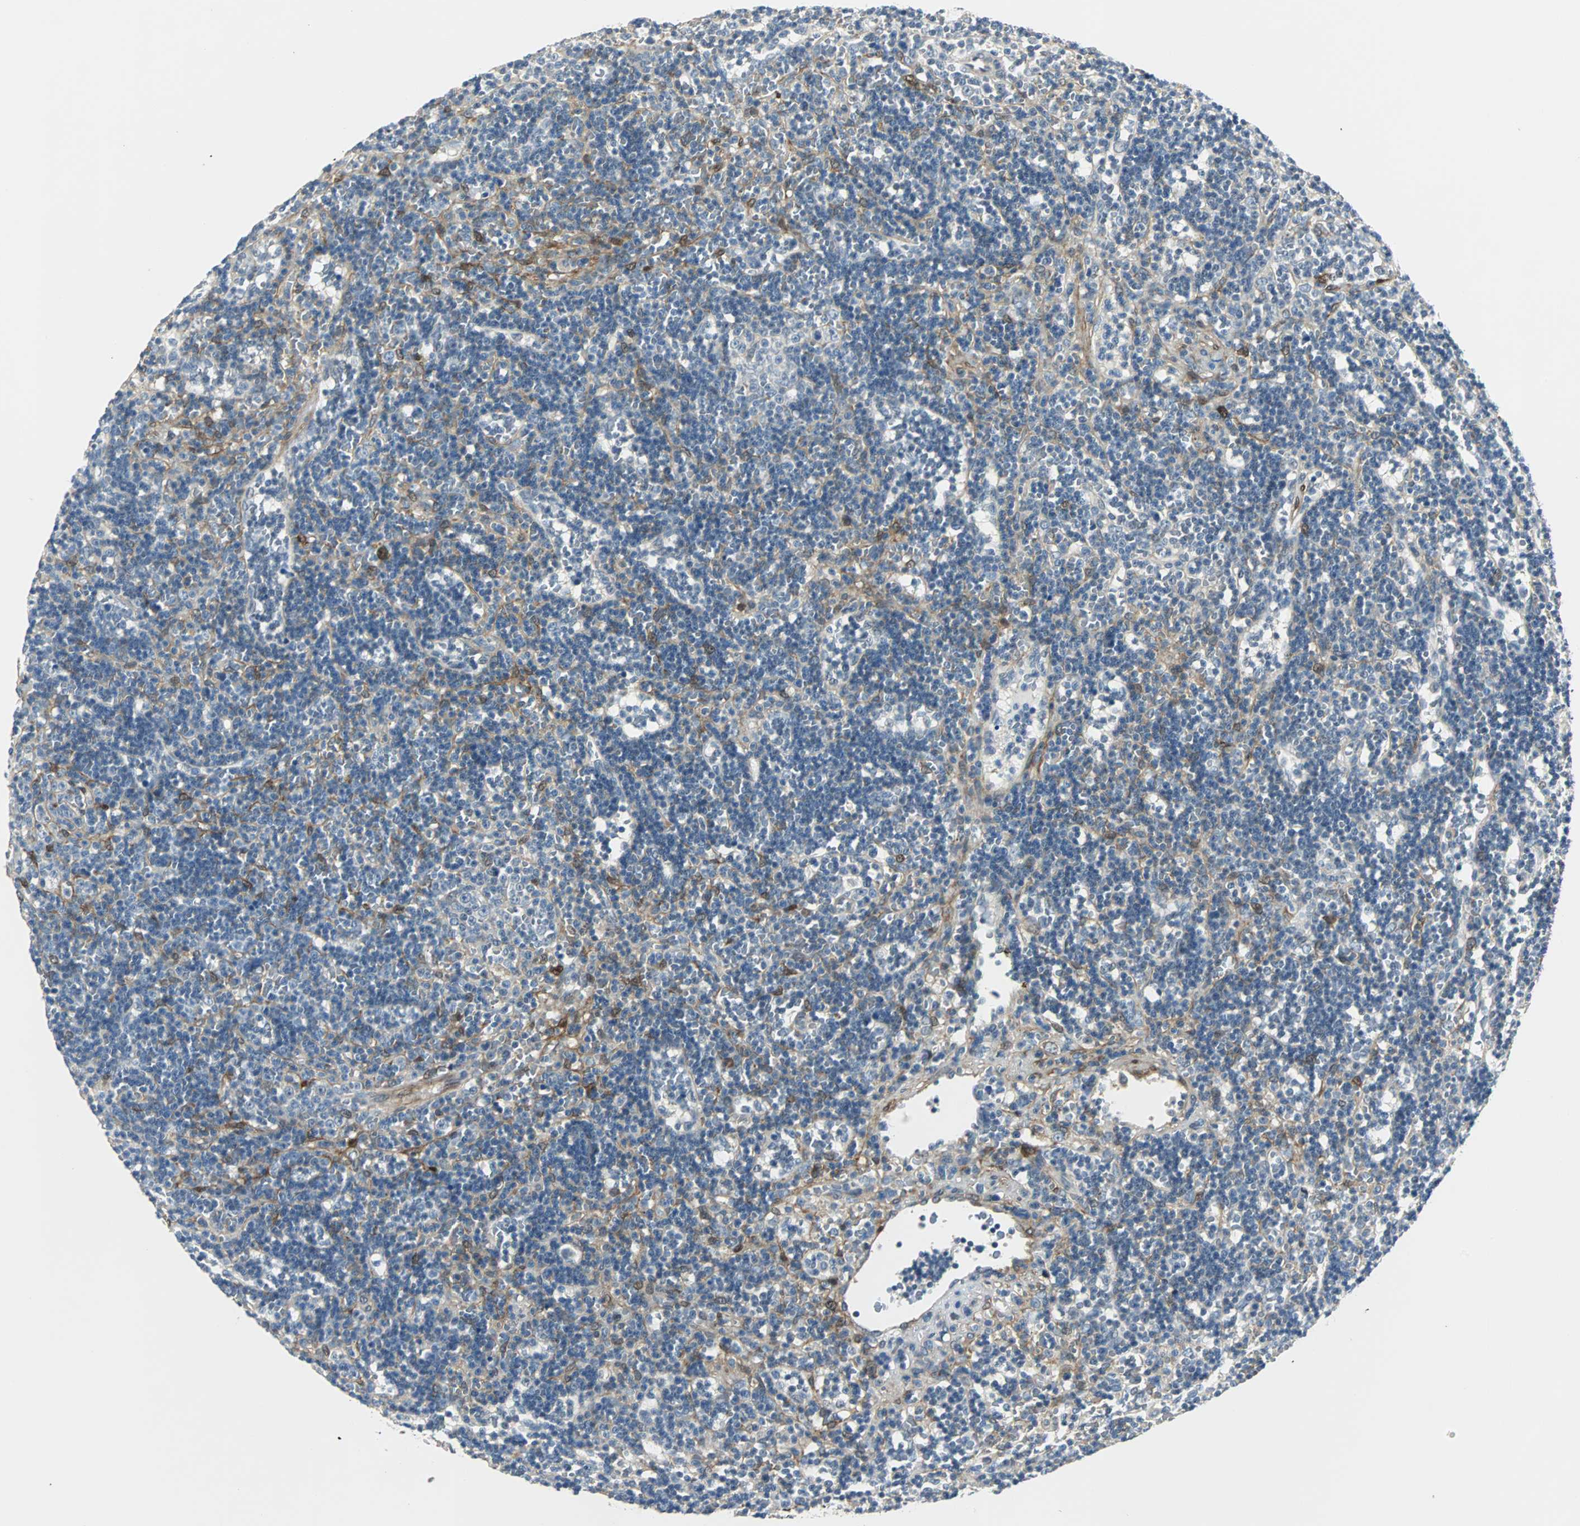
{"staining": {"intensity": "negative", "quantity": "none", "location": "none"}, "tissue": "lymphoma", "cell_type": "Tumor cells", "image_type": "cancer", "snomed": [{"axis": "morphology", "description": "Malignant lymphoma, non-Hodgkin's type, Low grade"}, {"axis": "topography", "description": "Spleen"}], "caption": "Immunohistochemical staining of low-grade malignant lymphoma, non-Hodgkin's type demonstrates no significant staining in tumor cells. Nuclei are stained in blue.", "gene": "FHL2", "patient": {"sex": "male", "age": 60}}